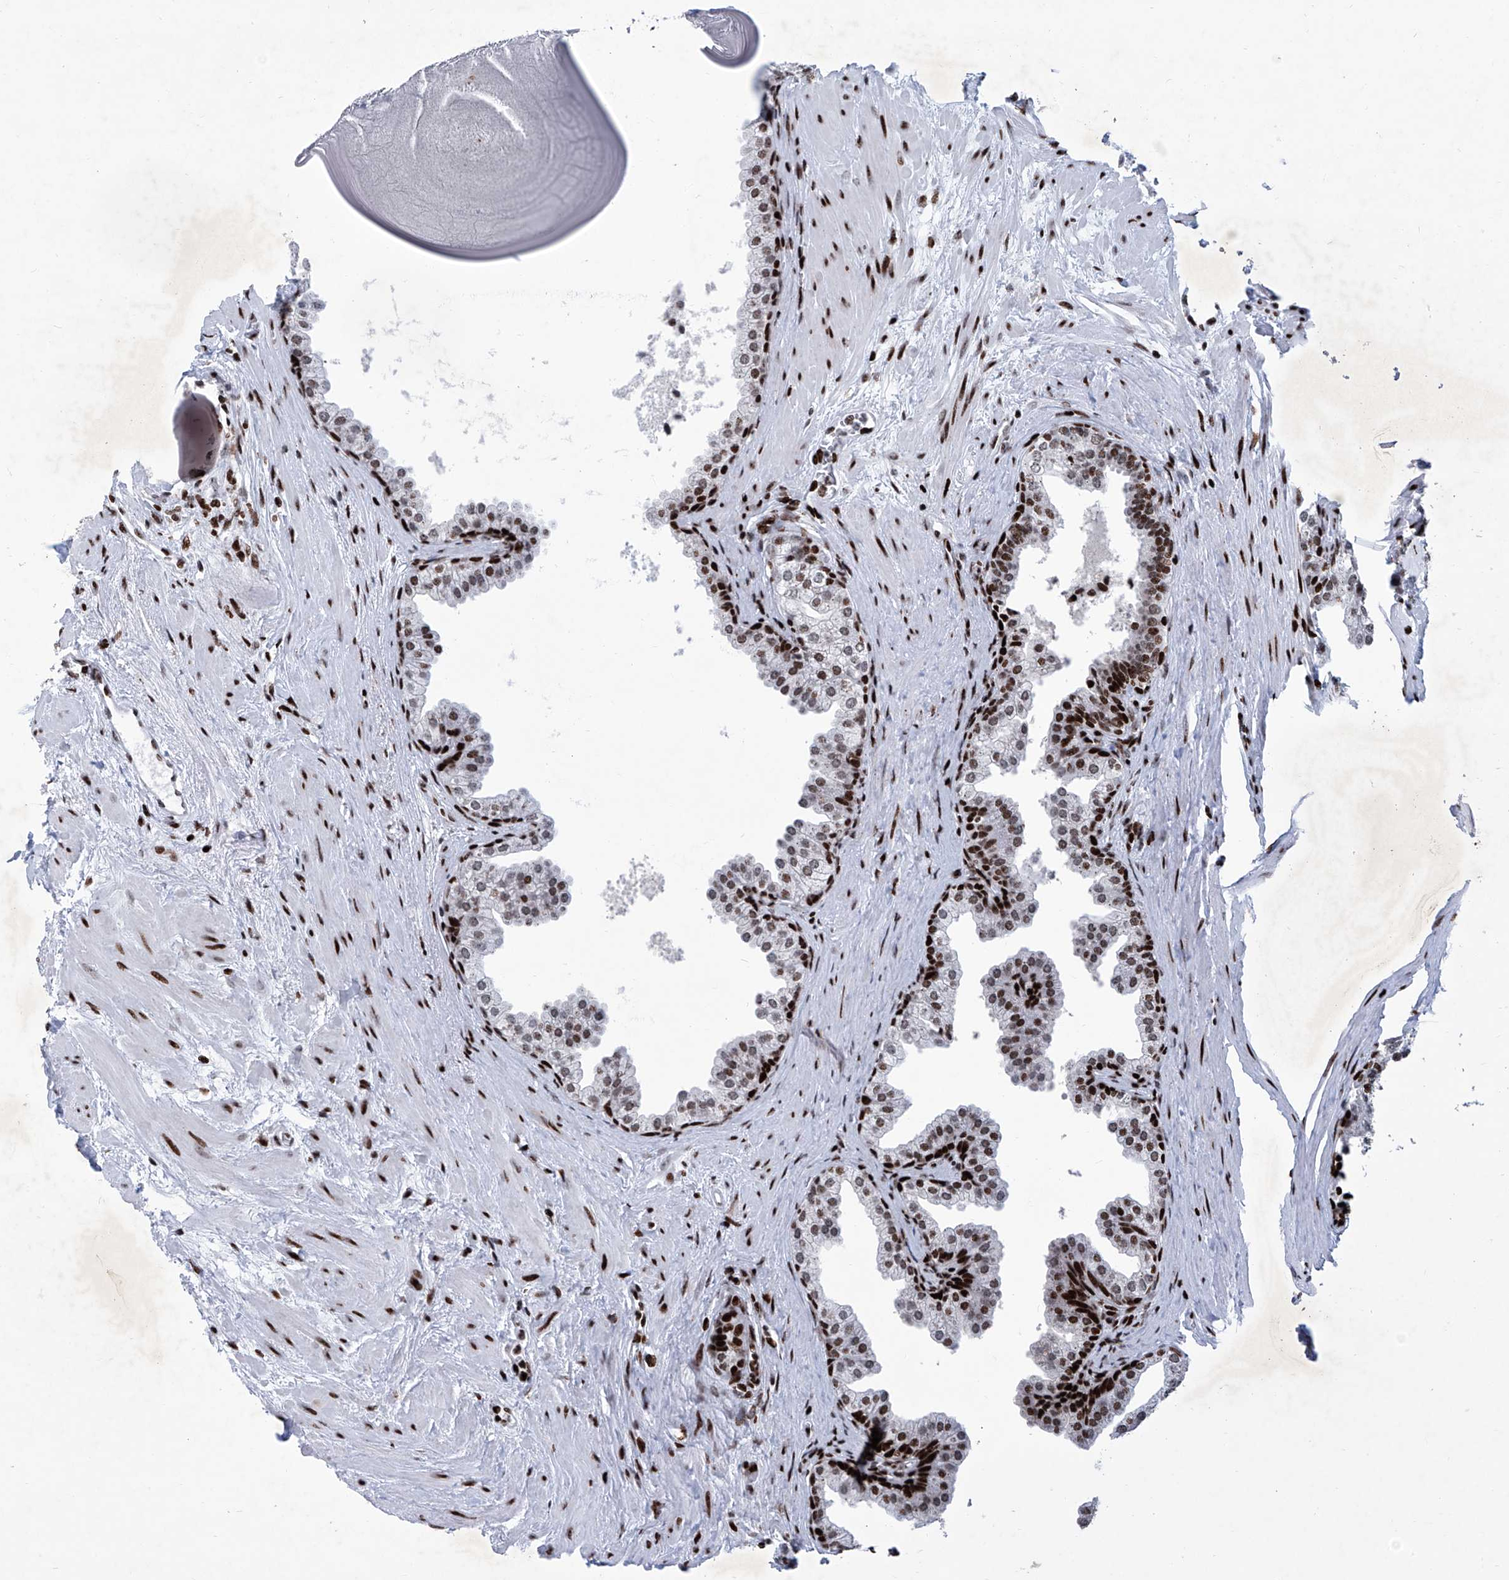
{"staining": {"intensity": "moderate", "quantity": ">75%", "location": "nuclear"}, "tissue": "prostate", "cell_type": "Glandular cells", "image_type": "normal", "snomed": [{"axis": "morphology", "description": "Normal tissue, NOS"}, {"axis": "topography", "description": "Prostate"}], "caption": "Immunohistochemistry (IHC) (DAB (3,3'-diaminobenzidine)) staining of normal human prostate demonstrates moderate nuclear protein positivity in approximately >75% of glandular cells.", "gene": "HEY2", "patient": {"sex": "male", "age": 48}}